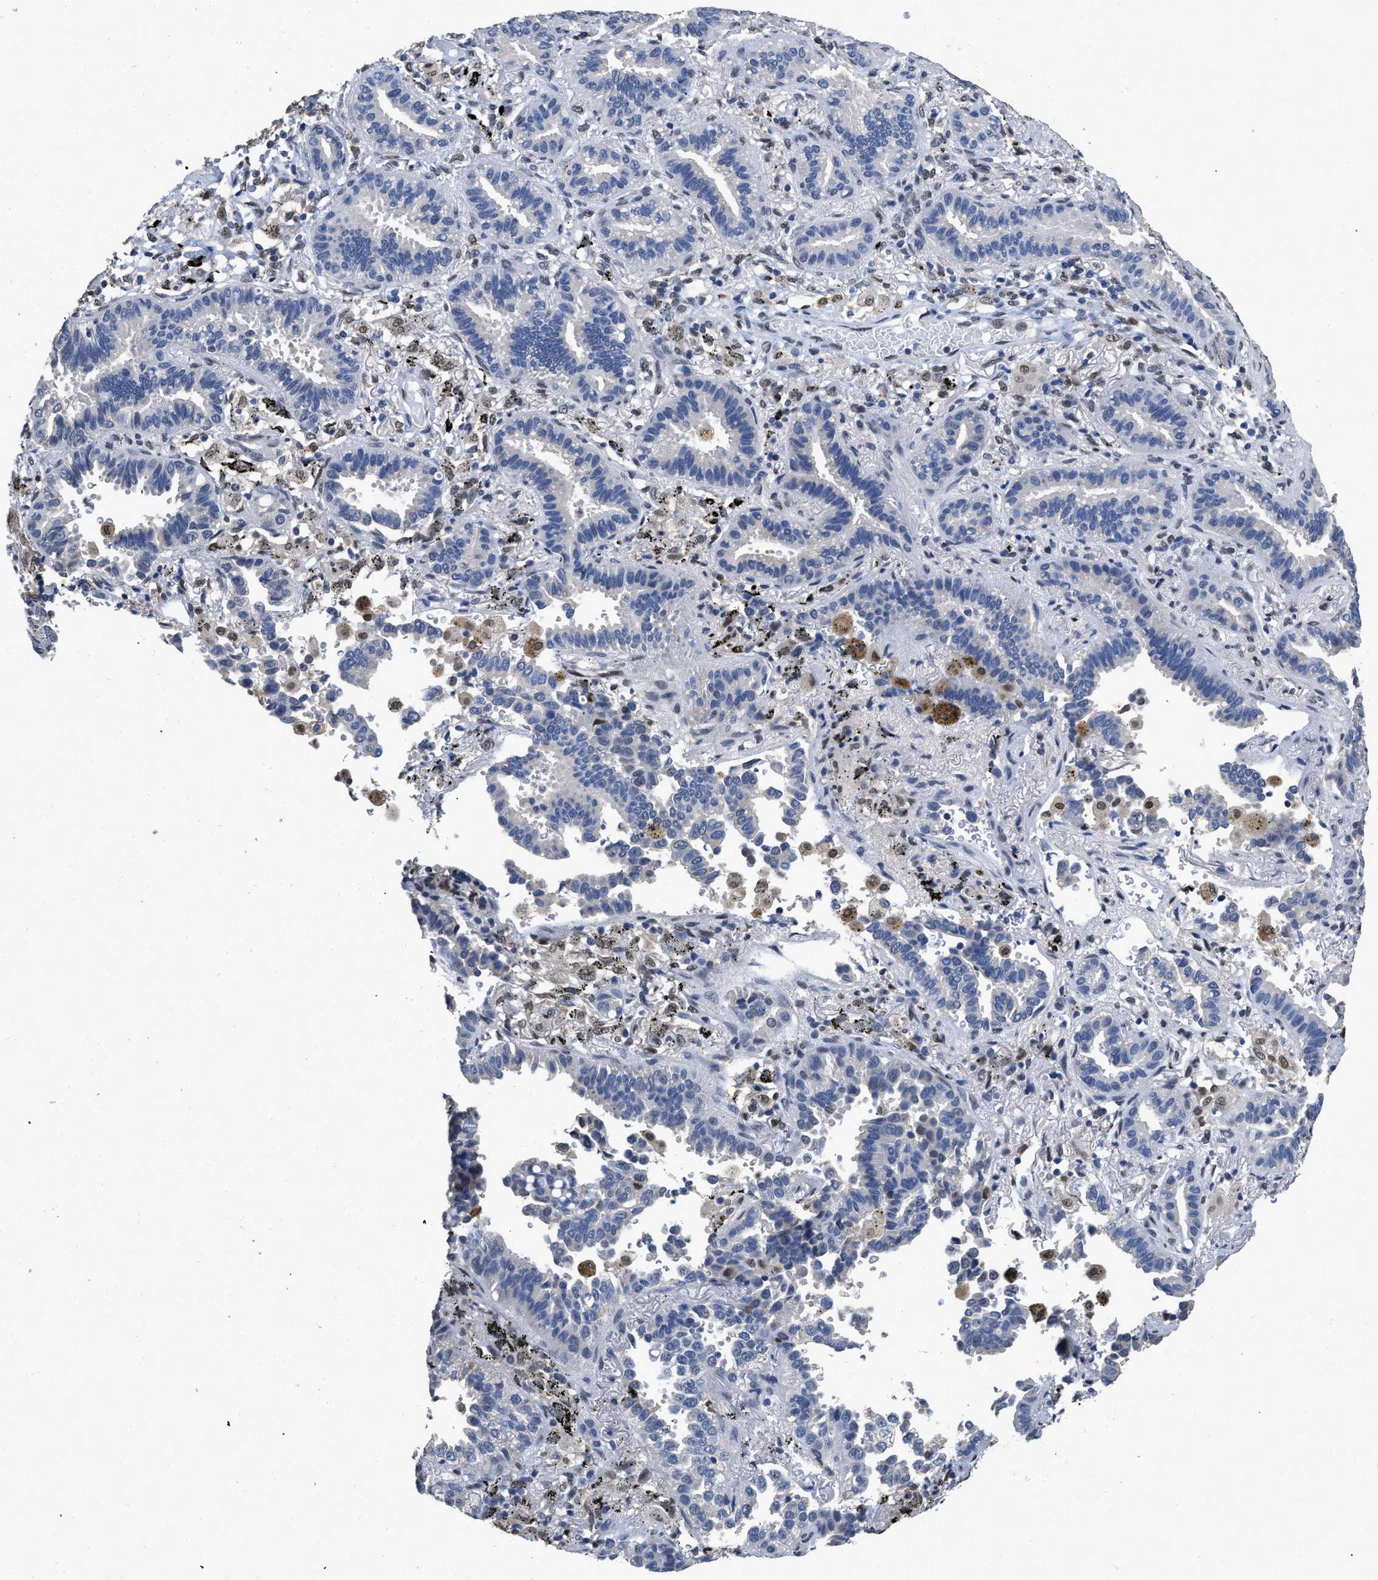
{"staining": {"intensity": "negative", "quantity": "none", "location": "none"}, "tissue": "lung cancer", "cell_type": "Tumor cells", "image_type": "cancer", "snomed": [{"axis": "morphology", "description": "Normal tissue, NOS"}, {"axis": "morphology", "description": "Adenocarcinoma, NOS"}, {"axis": "topography", "description": "Lung"}], "caption": "Immunohistochemical staining of lung cancer exhibits no significant expression in tumor cells. Brightfield microscopy of immunohistochemistry stained with DAB (brown) and hematoxylin (blue), captured at high magnification.", "gene": "QKI", "patient": {"sex": "male", "age": 59}}